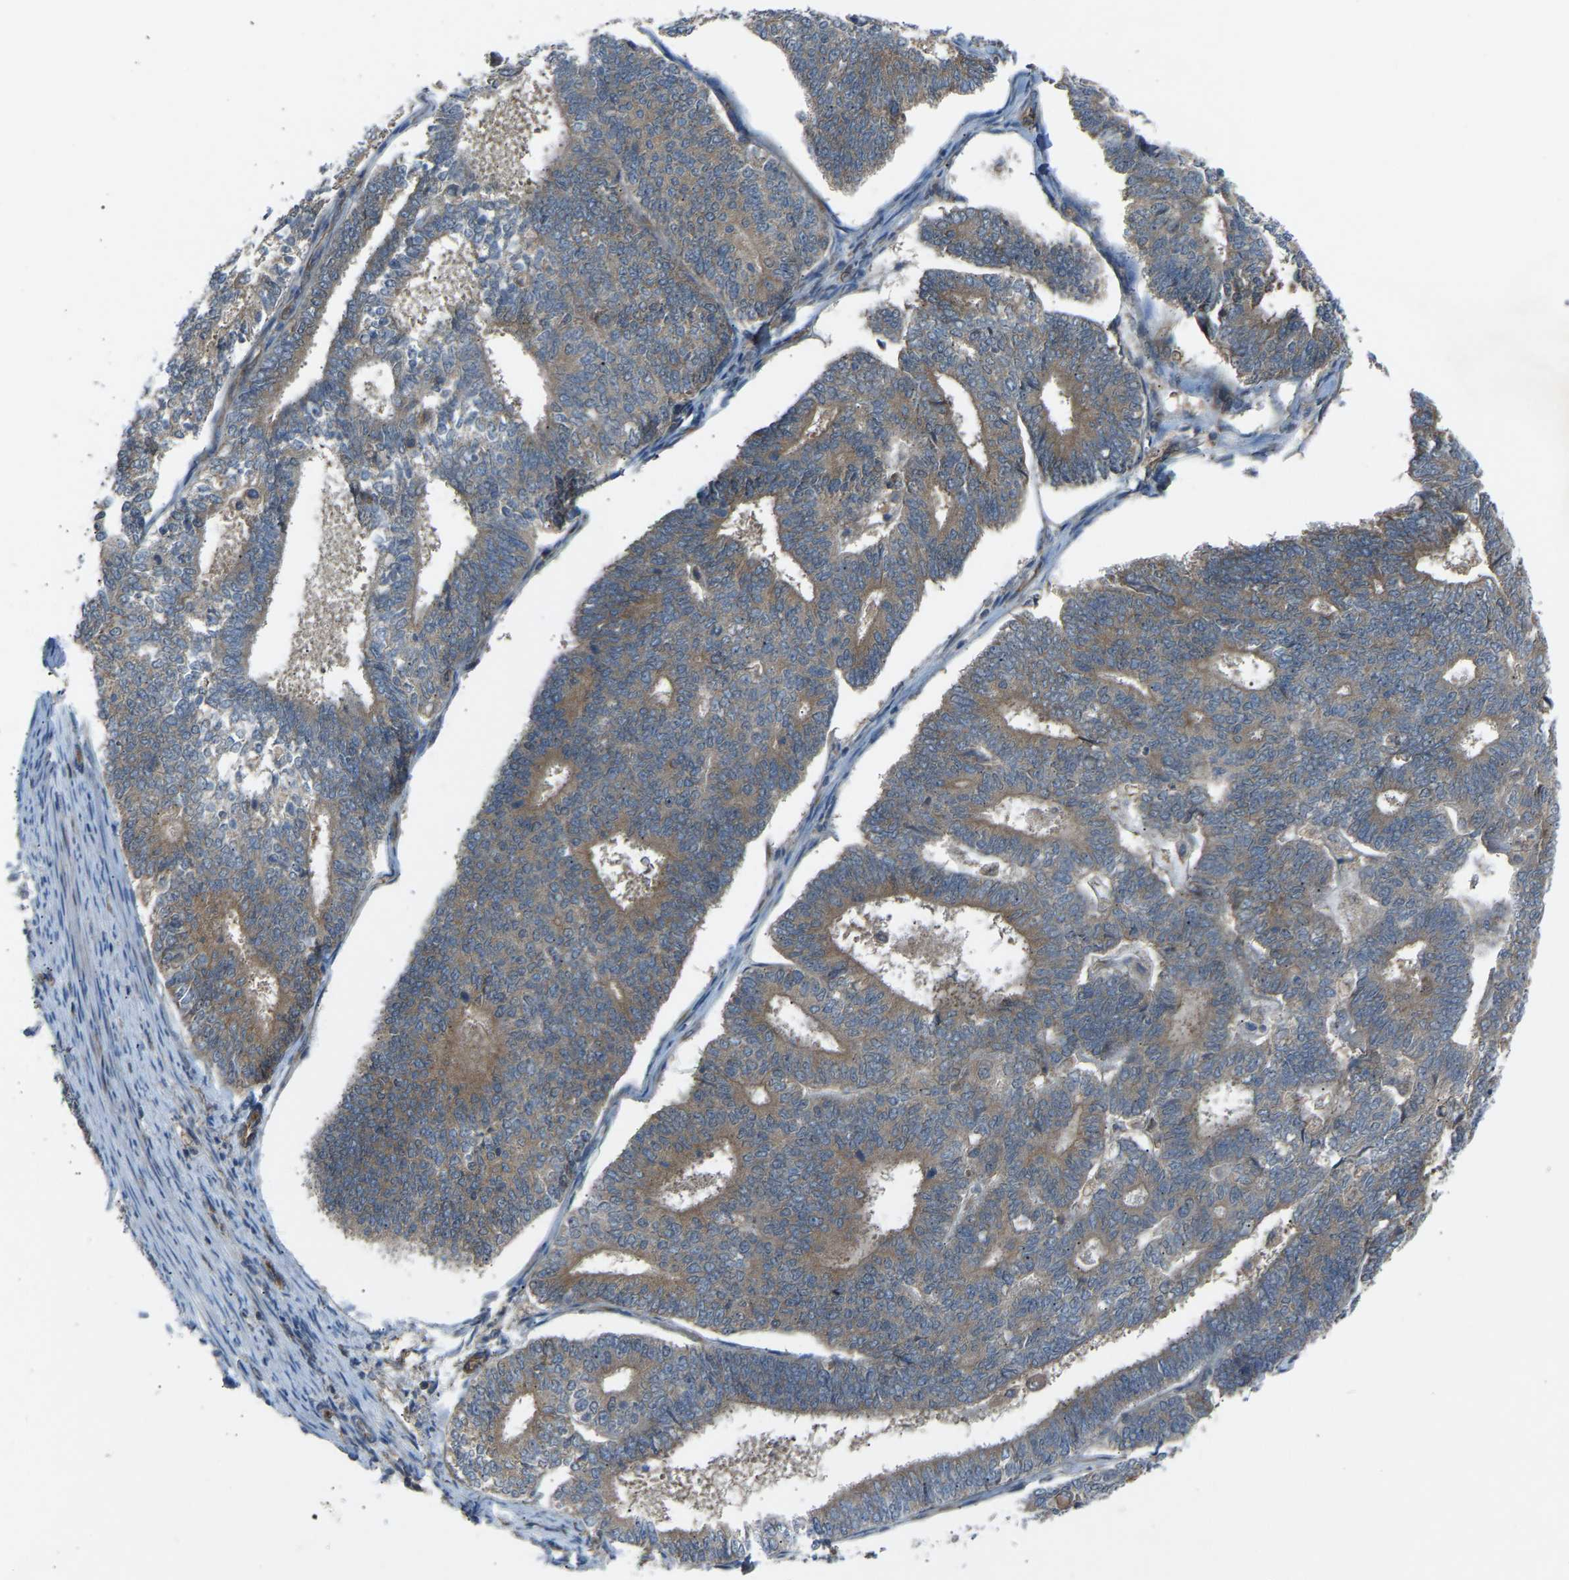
{"staining": {"intensity": "weak", "quantity": "25%-75%", "location": "cytoplasmic/membranous"}, "tissue": "endometrial cancer", "cell_type": "Tumor cells", "image_type": "cancer", "snomed": [{"axis": "morphology", "description": "Adenocarcinoma, NOS"}, {"axis": "topography", "description": "Endometrium"}], "caption": "Endometrial cancer stained with DAB (3,3'-diaminobenzidine) immunohistochemistry (IHC) shows low levels of weak cytoplasmic/membranous staining in approximately 25%-75% of tumor cells.", "gene": "GAS2L1", "patient": {"sex": "female", "age": 70}}